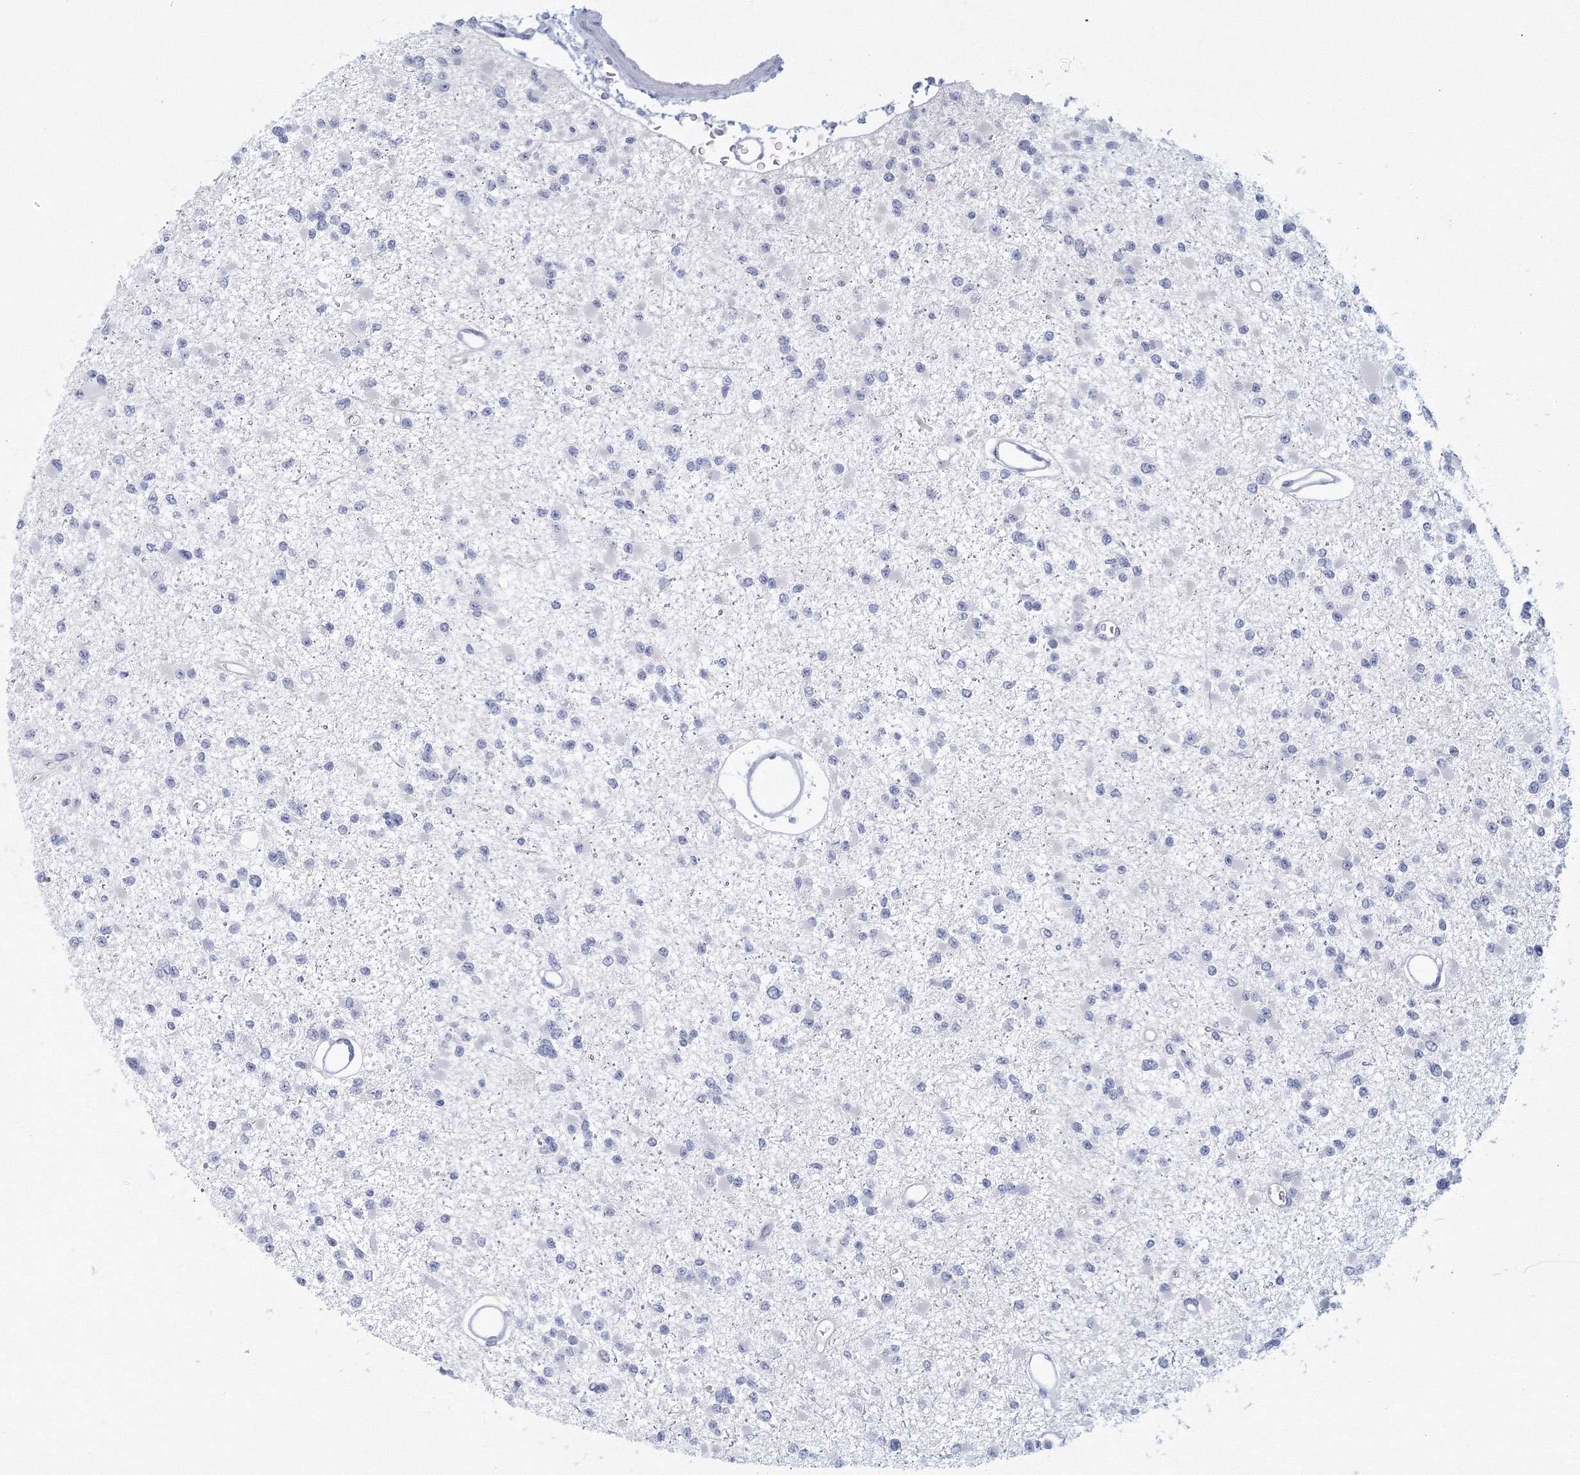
{"staining": {"intensity": "negative", "quantity": "none", "location": "none"}, "tissue": "glioma", "cell_type": "Tumor cells", "image_type": "cancer", "snomed": [{"axis": "morphology", "description": "Glioma, malignant, Low grade"}, {"axis": "topography", "description": "Brain"}], "caption": "Immunohistochemistry of human malignant glioma (low-grade) exhibits no staining in tumor cells.", "gene": "TACC2", "patient": {"sex": "female", "age": 22}}